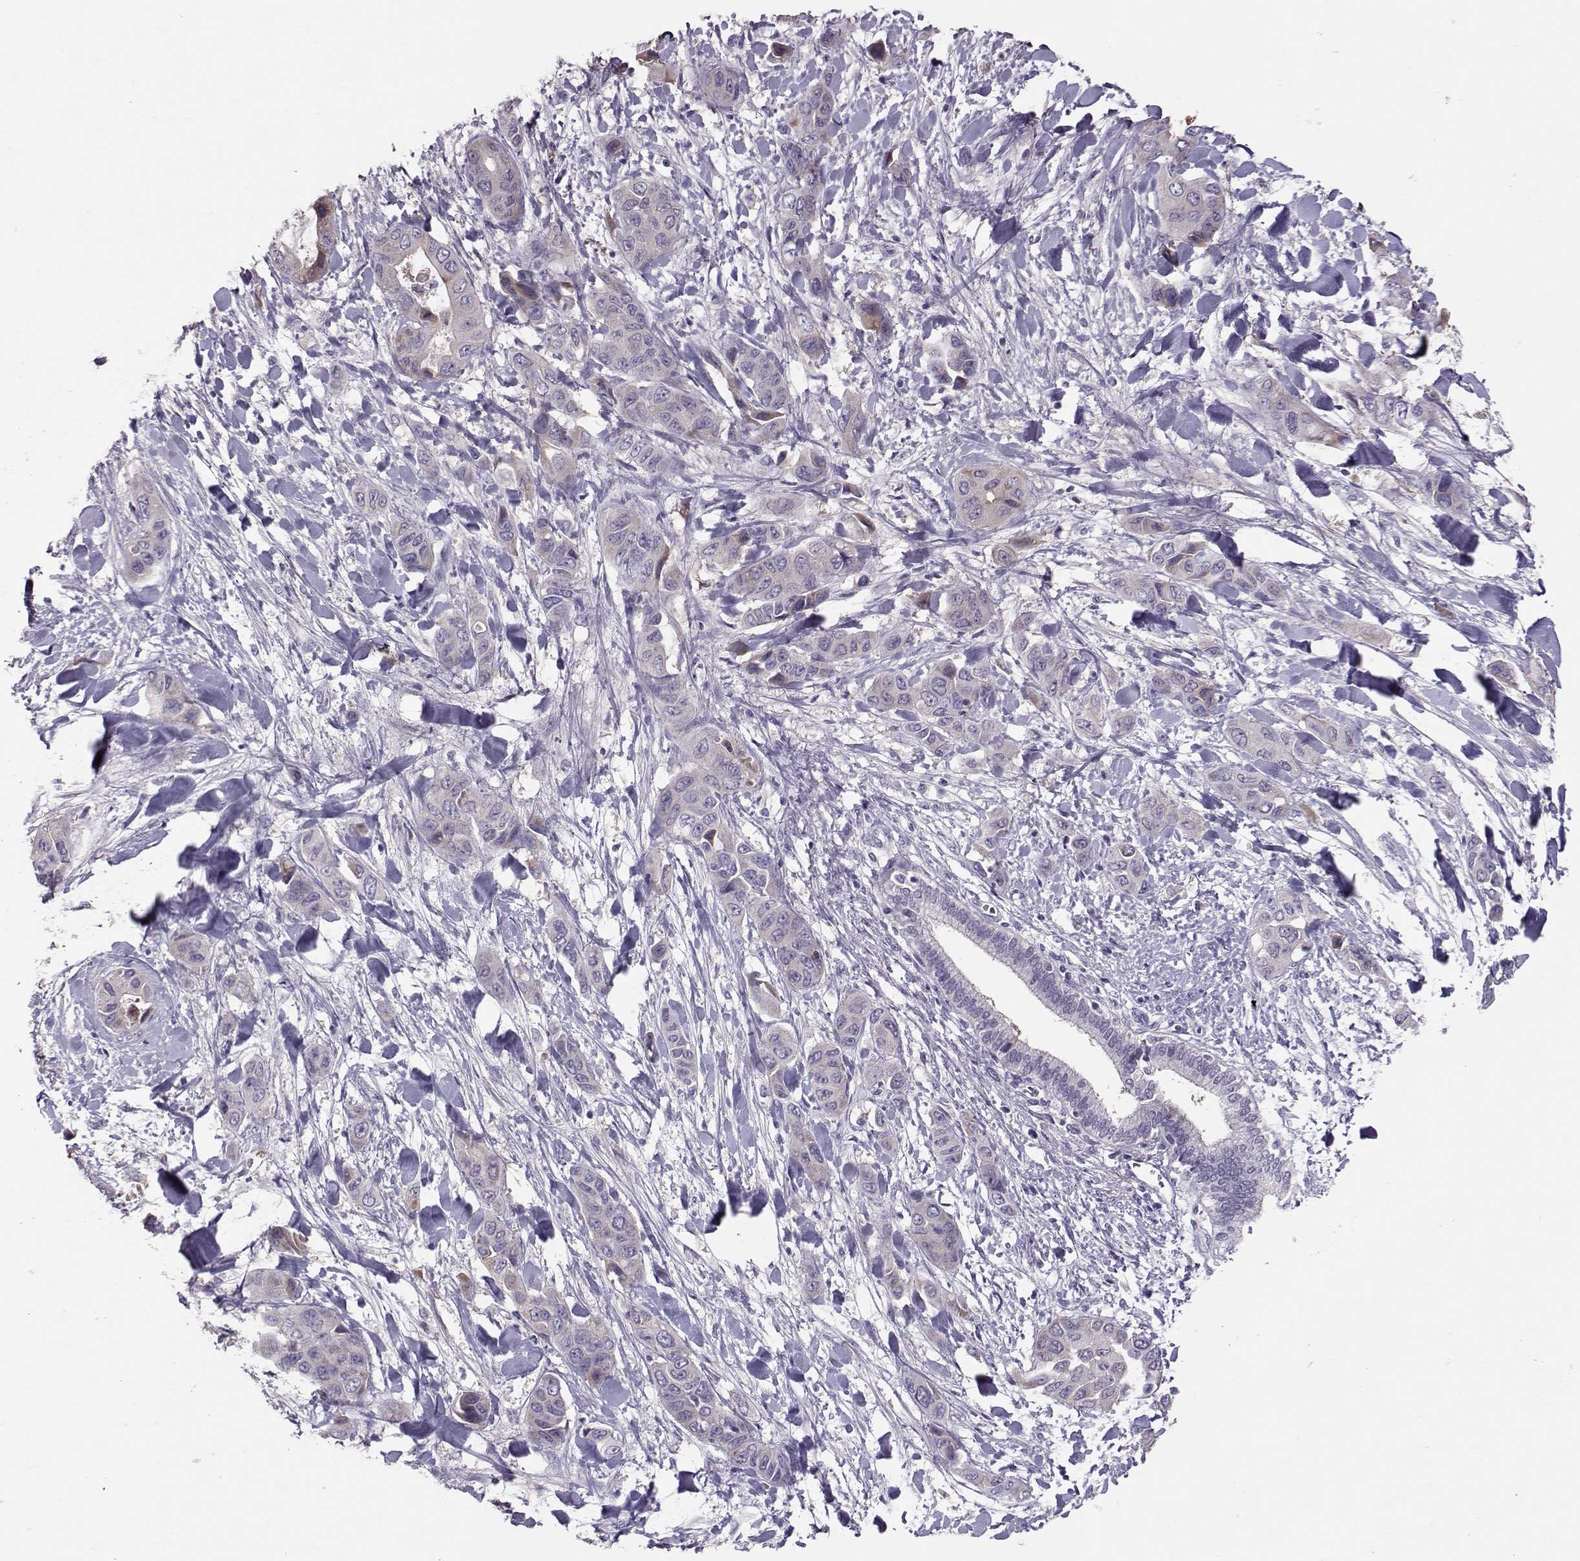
{"staining": {"intensity": "negative", "quantity": "none", "location": "none"}, "tissue": "liver cancer", "cell_type": "Tumor cells", "image_type": "cancer", "snomed": [{"axis": "morphology", "description": "Cholangiocarcinoma"}, {"axis": "topography", "description": "Liver"}], "caption": "A histopathology image of human liver cancer is negative for staining in tumor cells.", "gene": "DNAAF1", "patient": {"sex": "female", "age": 52}}